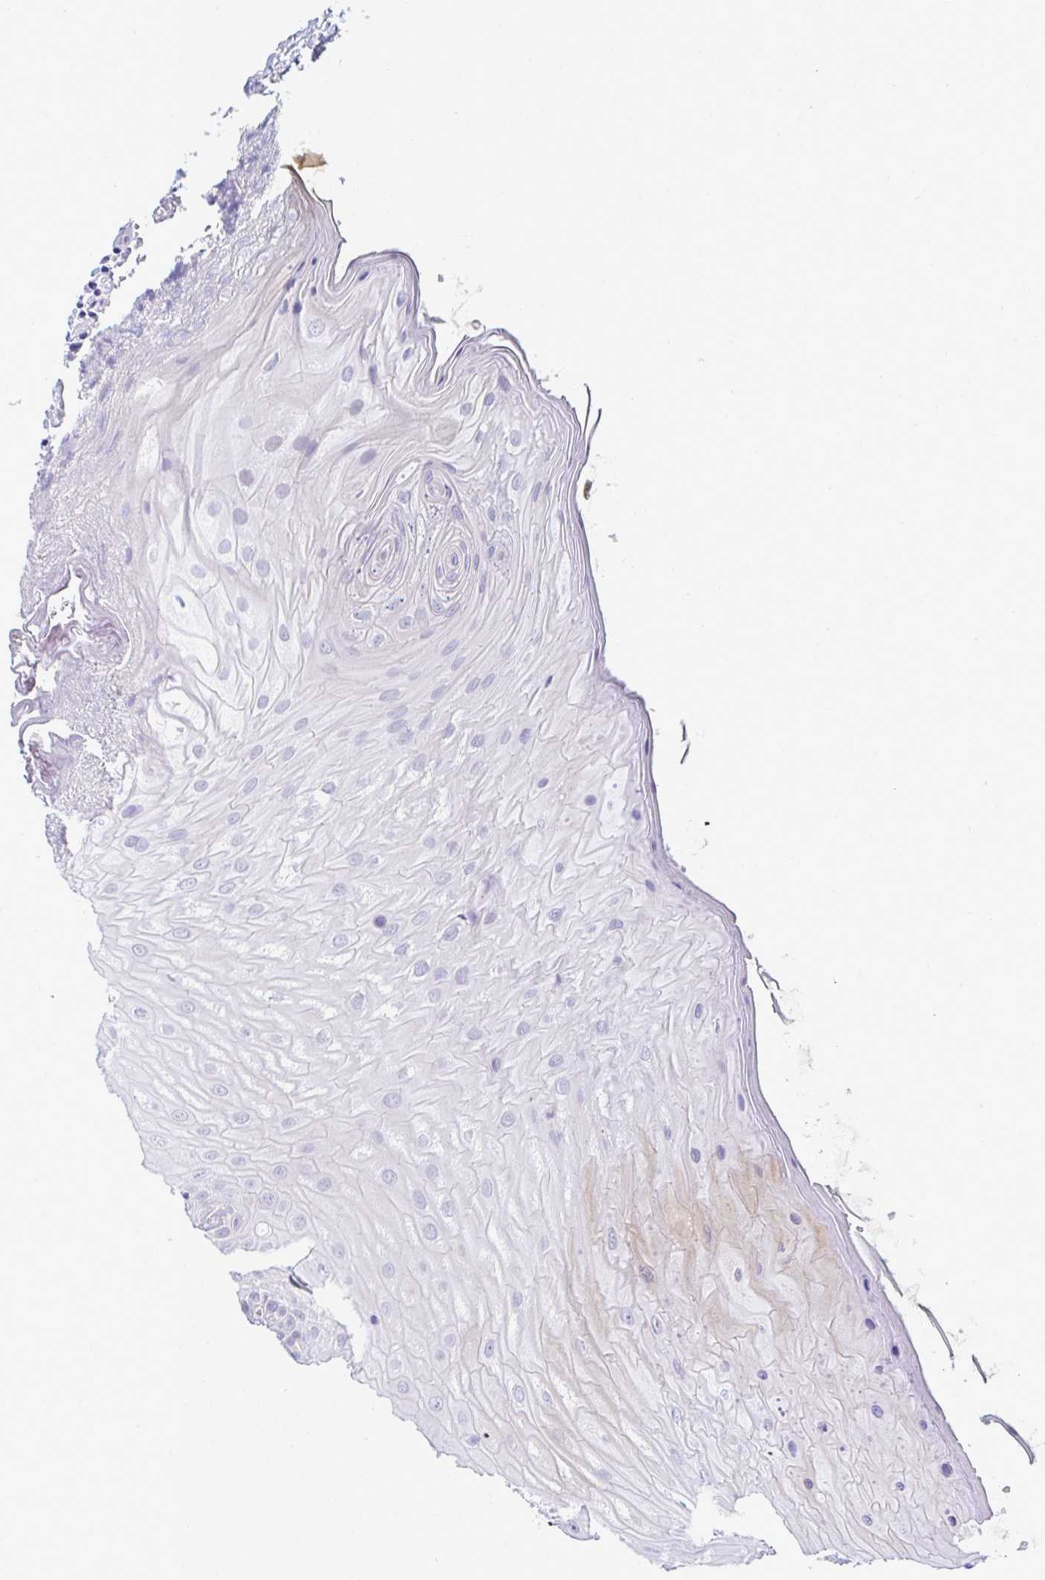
{"staining": {"intensity": "negative", "quantity": "none", "location": "none"}, "tissue": "oral mucosa", "cell_type": "Squamous epithelial cells", "image_type": "normal", "snomed": [{"axis": "morphology", "description": "Normal tissue, NOS"}, {"axis": "topography", "description": "Oral tissue"}, {"axis": "topography", "description": "Tounge, NOS"}, {"axis": "topography", "description": "Head-Neck"}], "caption": "The histopathology image demonstrates no significant positivity in squamous epithelial cells of oral mucosa.", "gene": "ATP6V0D2", "patient": {"sex": "female", "age": 84}}